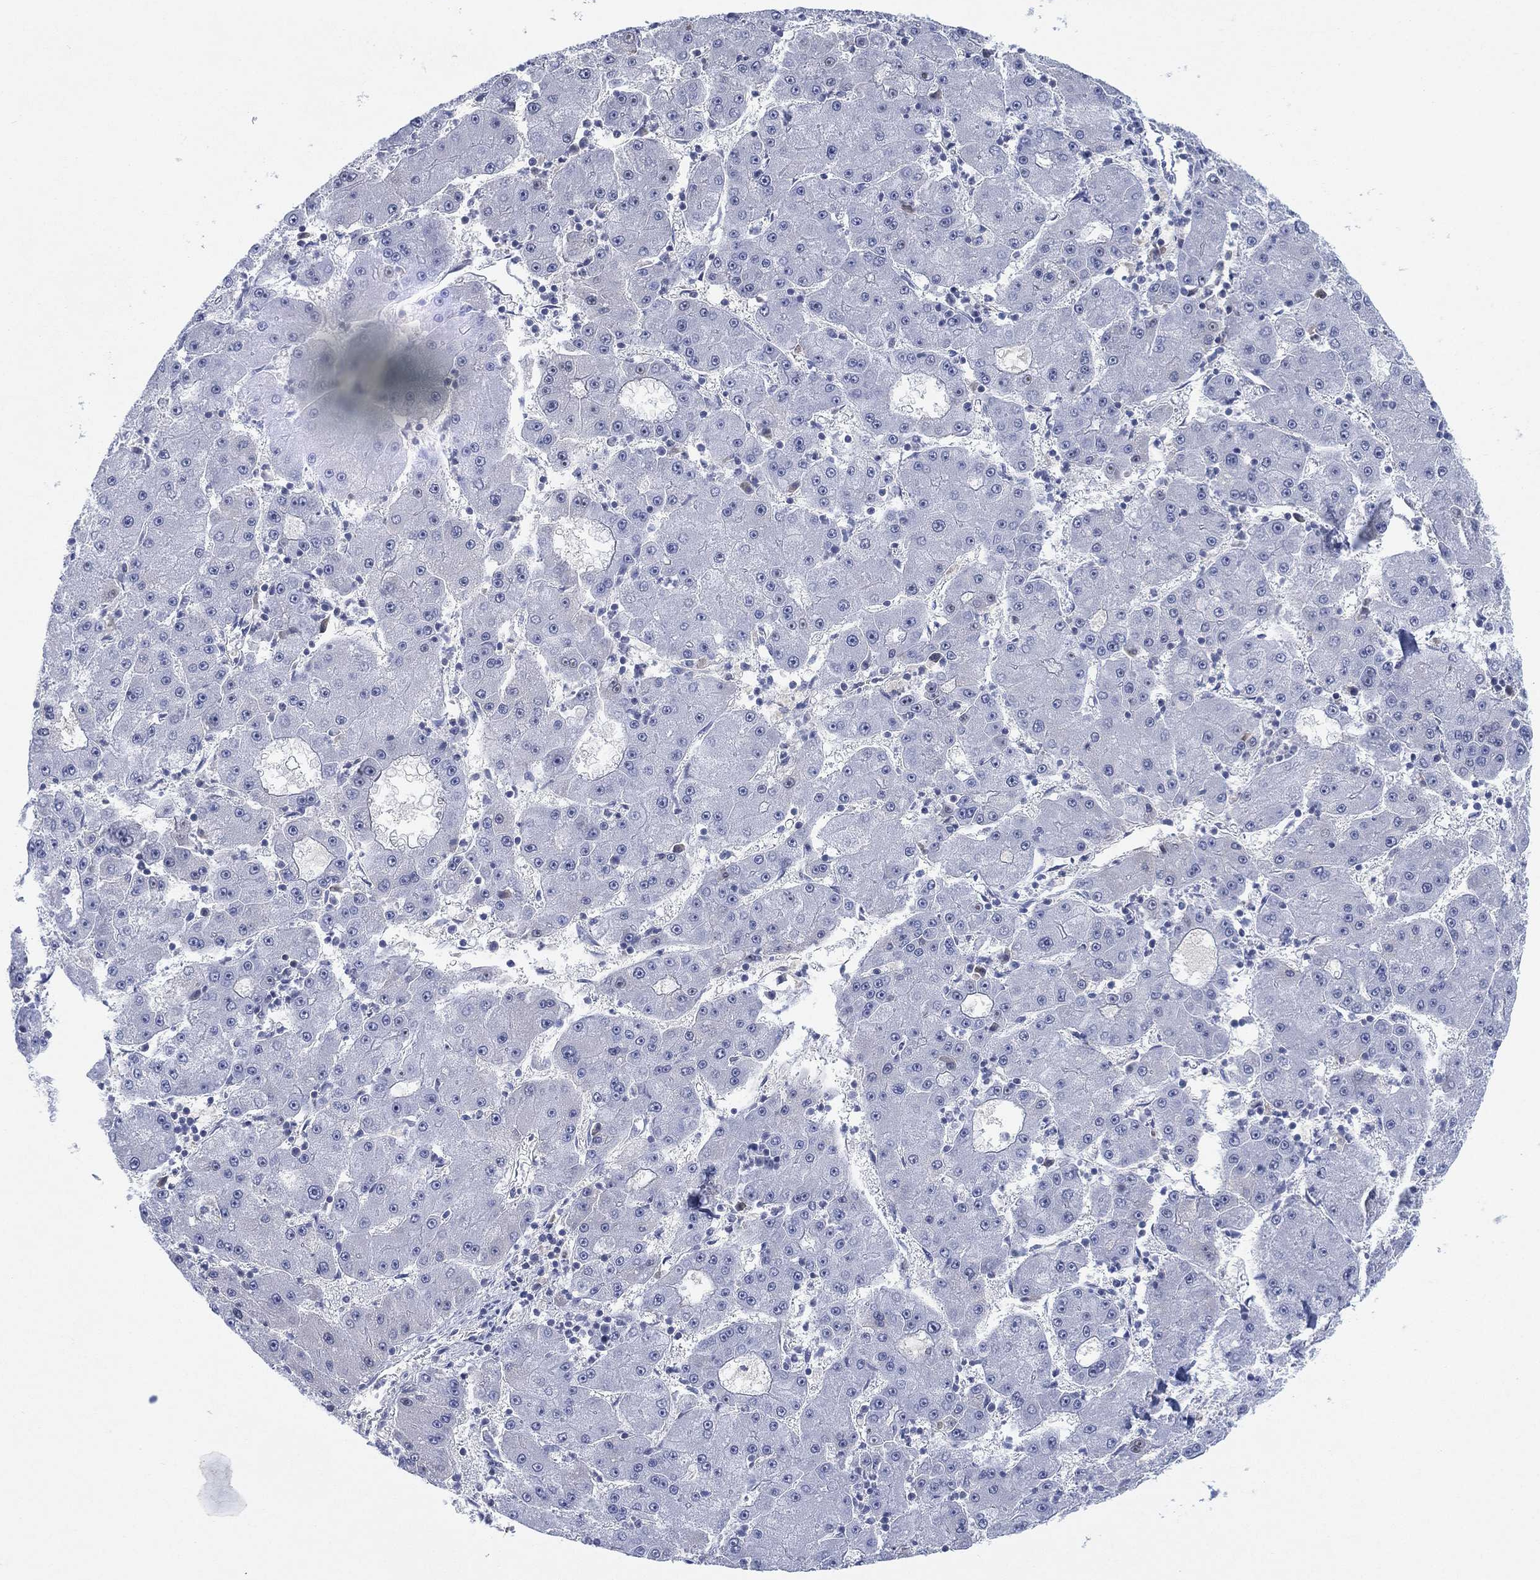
{"staining": {"intensity": "negative", "quantity": "none", "location": "none"}, "tissue": "liver cancer", "cell_type": "Tumor cells", "image_type": "cancer", "snomed": [{"axis": "morphology", "description": "Carcinoma, Hepatocellular, NOS"}, {"axis": "topography", "description": "Liver"}], "caption": "Protein analysis of liver hepatocellular carcinoma displays no significant positivity in tumor cells.", "gene": "SEPTIN1", "patient": {"sex": "male", "age": 73}}